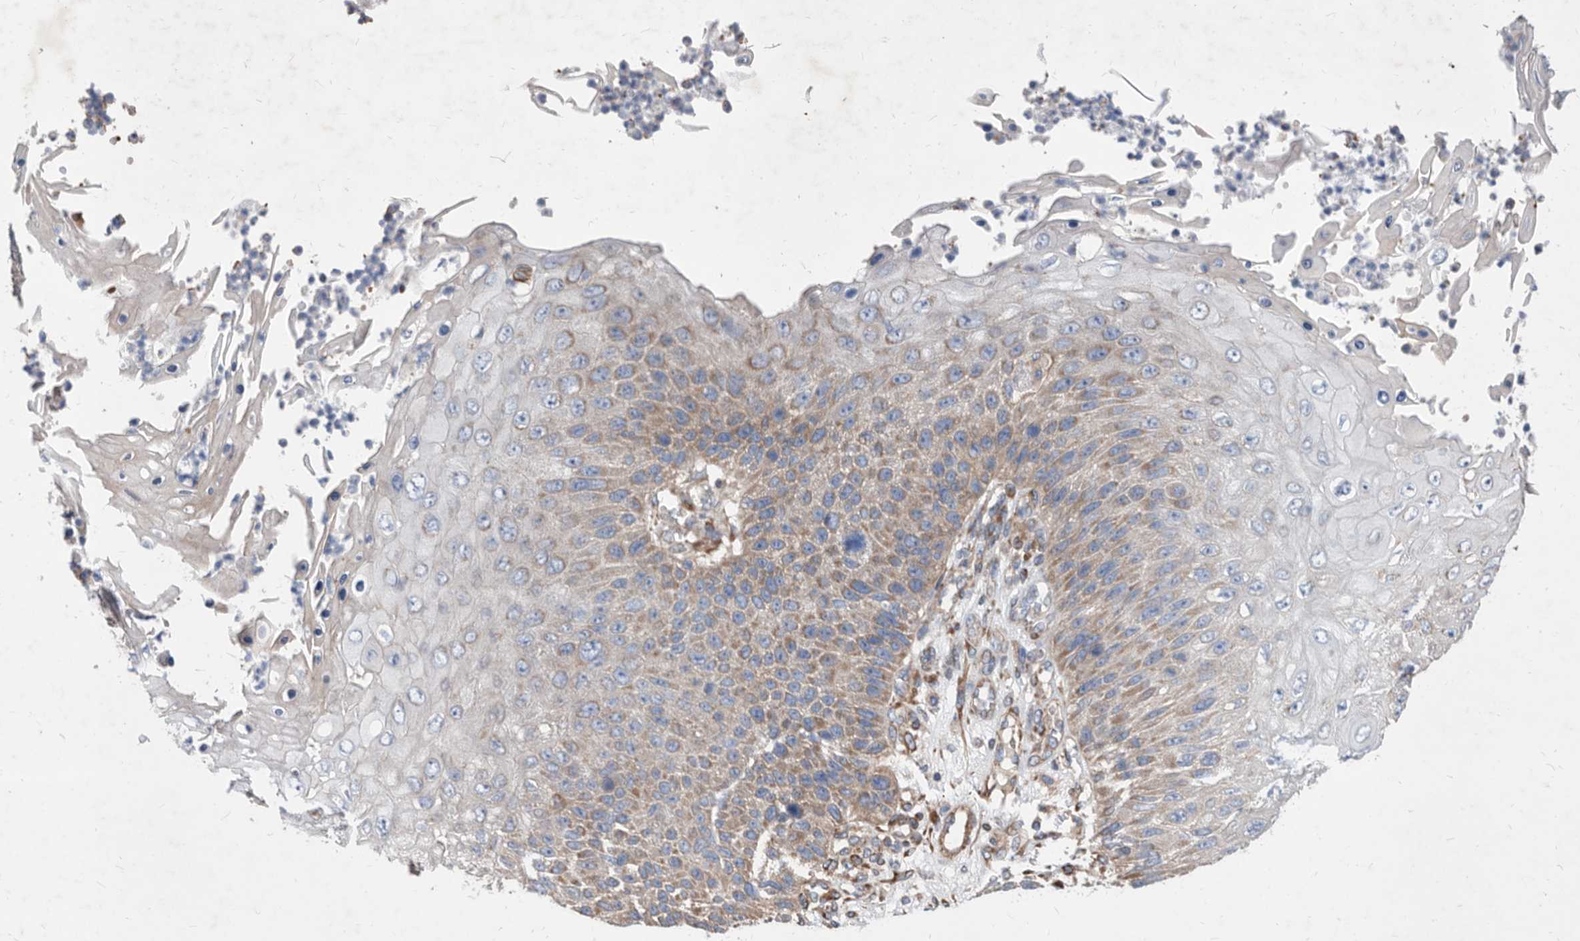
{"staining": {"intensity": "moderate", "quantity": "25%-75%", "location": "cytoplasmic/membranous"}, "tissue": "skin cancer", "cell_type": "Tumor cells", "image_type": "cancer", "snomed": [{"axis": "morphology", "description": "Squamous cell carcinoma, NOS"}, {"axis": "topography", "description": "Skin"}], "caption": "Immunohistochemical staining of human skin cancer (squamous cell carcinoma) demonstrates medium levels of moderate cytoplasmic/membranous expression in approximately 25%-75% of tumor cells.", "gene": "ATP13A3", "patient": {"sex": "female", "age": 88}}